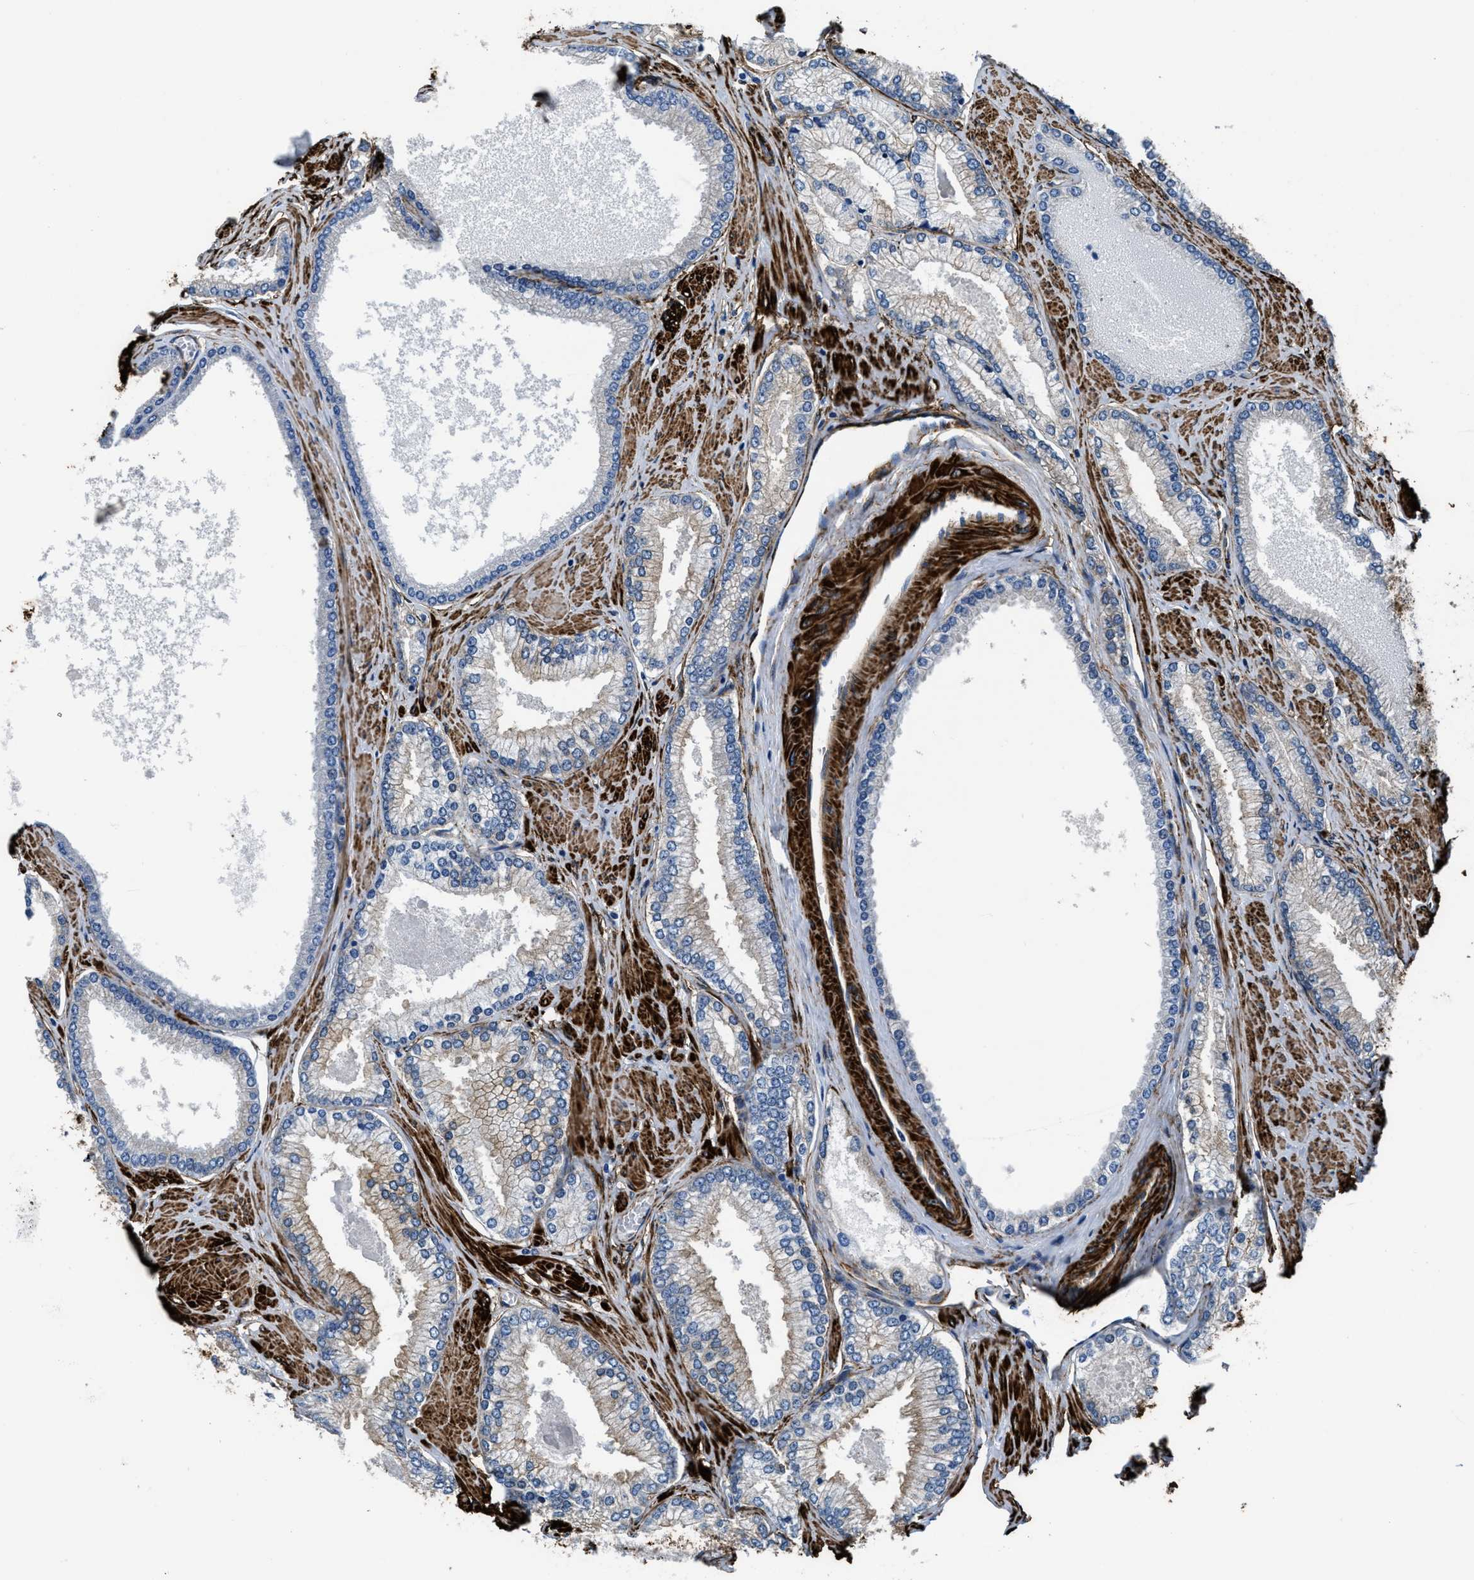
{"staining": {"intensity": "negative", "quantity": "none", "location": "none"}, "tissue": "prostate cancer", "cell_type": "Tumor cells", "image_type": "cancer", "snomed": [{"axis": "morphology", "description": "Adenocarcinoma, High grade"}, {"axis": "topography", "description": "Prostate"}], "caption": "DAB immunohistochemical staining of human prostate cancer displays no significant positivity in tumor cells.", "gene": "CALD1", "patient": {"sex": "male", "age": 61}}